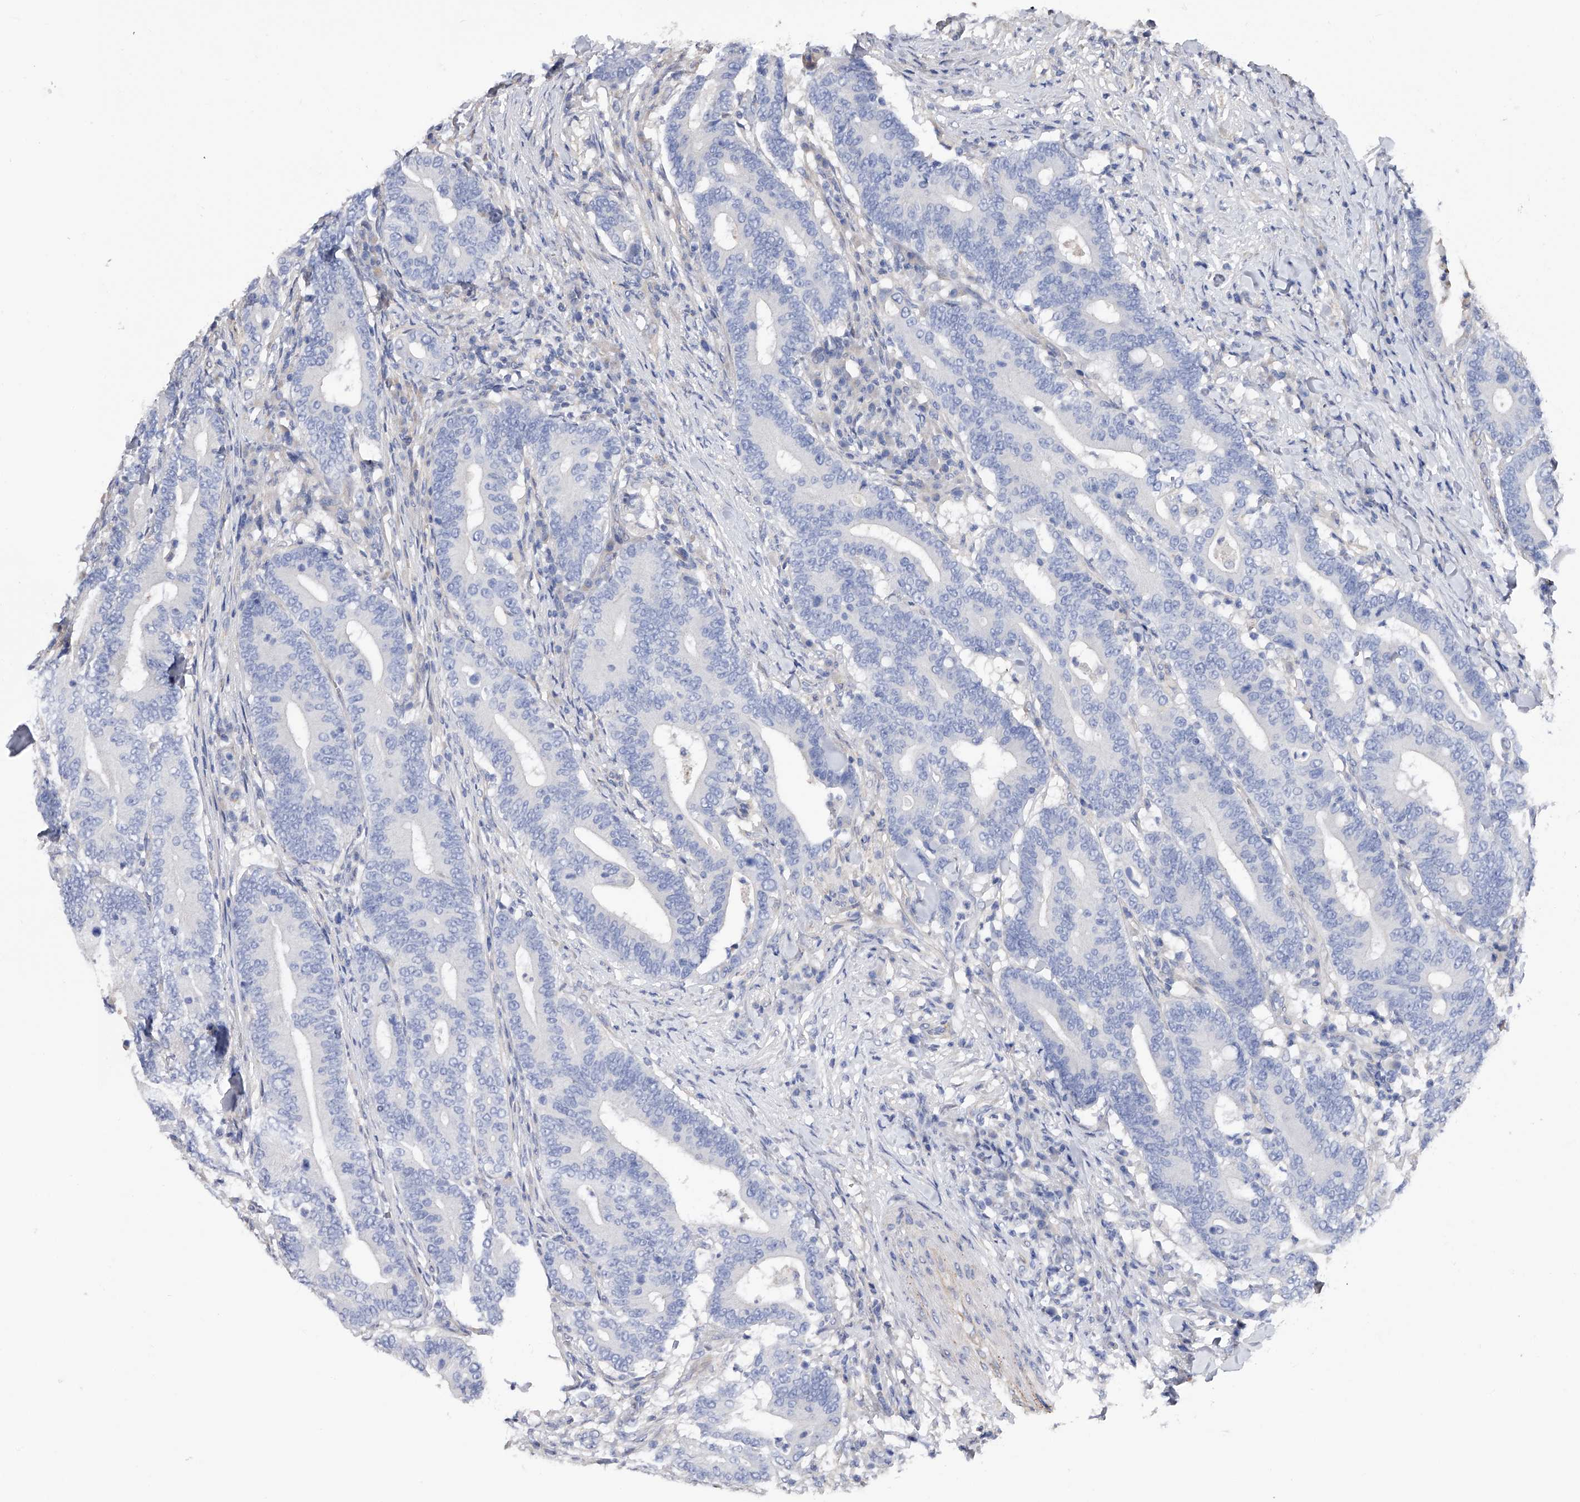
{"staining": {"intensity": "negative", "quantity": "none", "location": "none"}, "tissue": "colorectal cancer", "cell_type": "Tumor cells", "image_type": "cancer", "snomed": [{"axis": "morphology", "description": "Adenocarcinoma, NOS"}, {"axis": "topography", "description": "Colon"}], "caption": "Tumor cells show no significant protein expression in colorectal cancer.", "gene": "RWDD2A", "patient": {"sex": "female", "age": 66}}